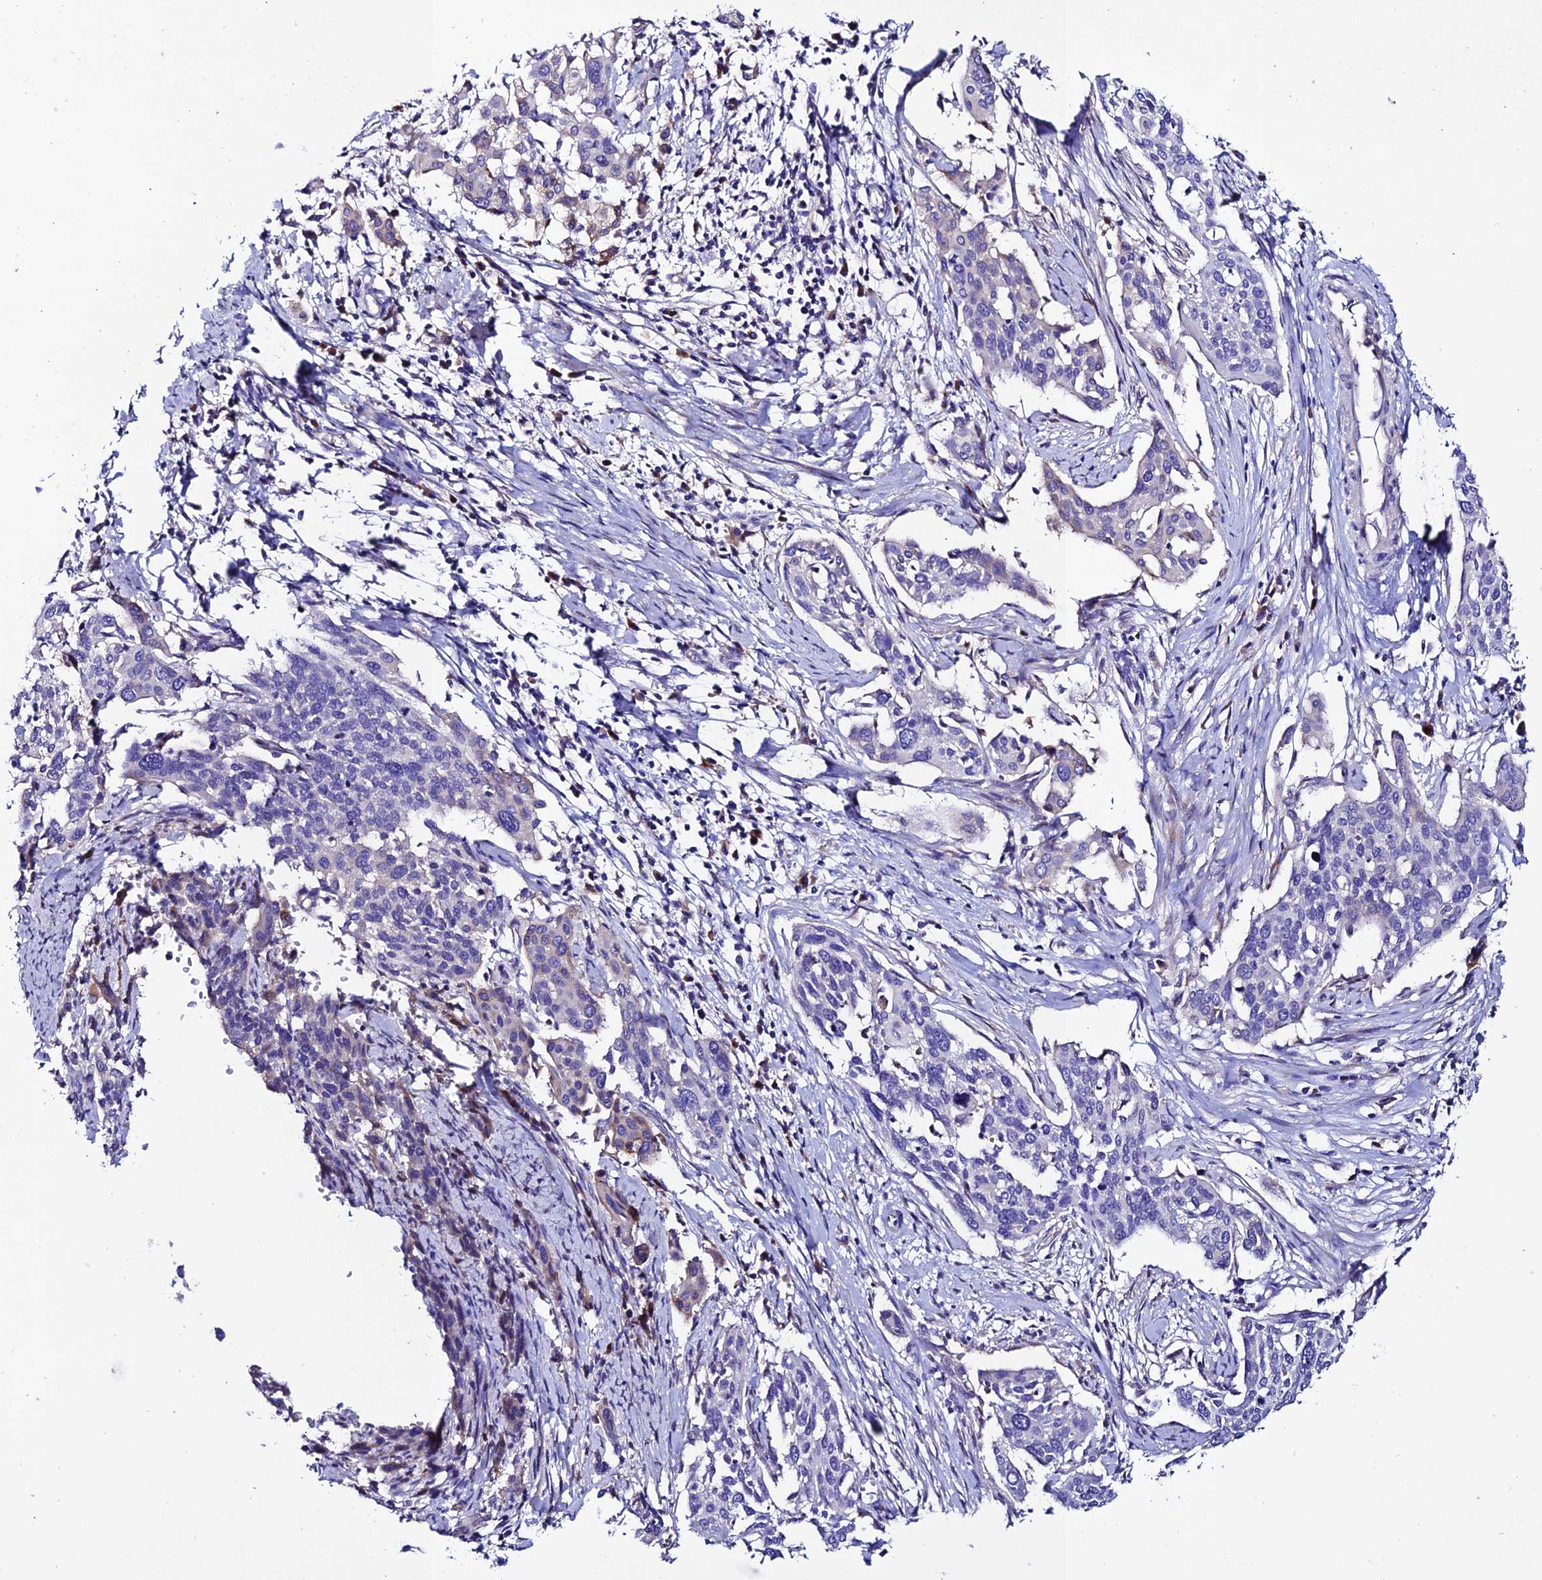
{"staining": {"intensity": "weak", "quantity": "<25%", "location": "cytoplasmic/membranous"}, "tissue": "cervical cancer", "cell_type": "Tumor cells", "image_type": "cancer", "snomed": [{"axis": "morphology", "description": "Squamous cell carcinoma, NOS"}, {"axis": "topography", "description": "Cervix"}], "caption": "An immunohistochemistry histopathology image of cervical cancer (squamous cell carcinoma) is shown. There is no staining in tumor cells of cervical cancer (squamous cell carcinoma). (Immunohistochemistry, brightfield microscopy, high magnification).", "gene": "OR51Q1", "patient": {"sex": "female", "age": 44}}